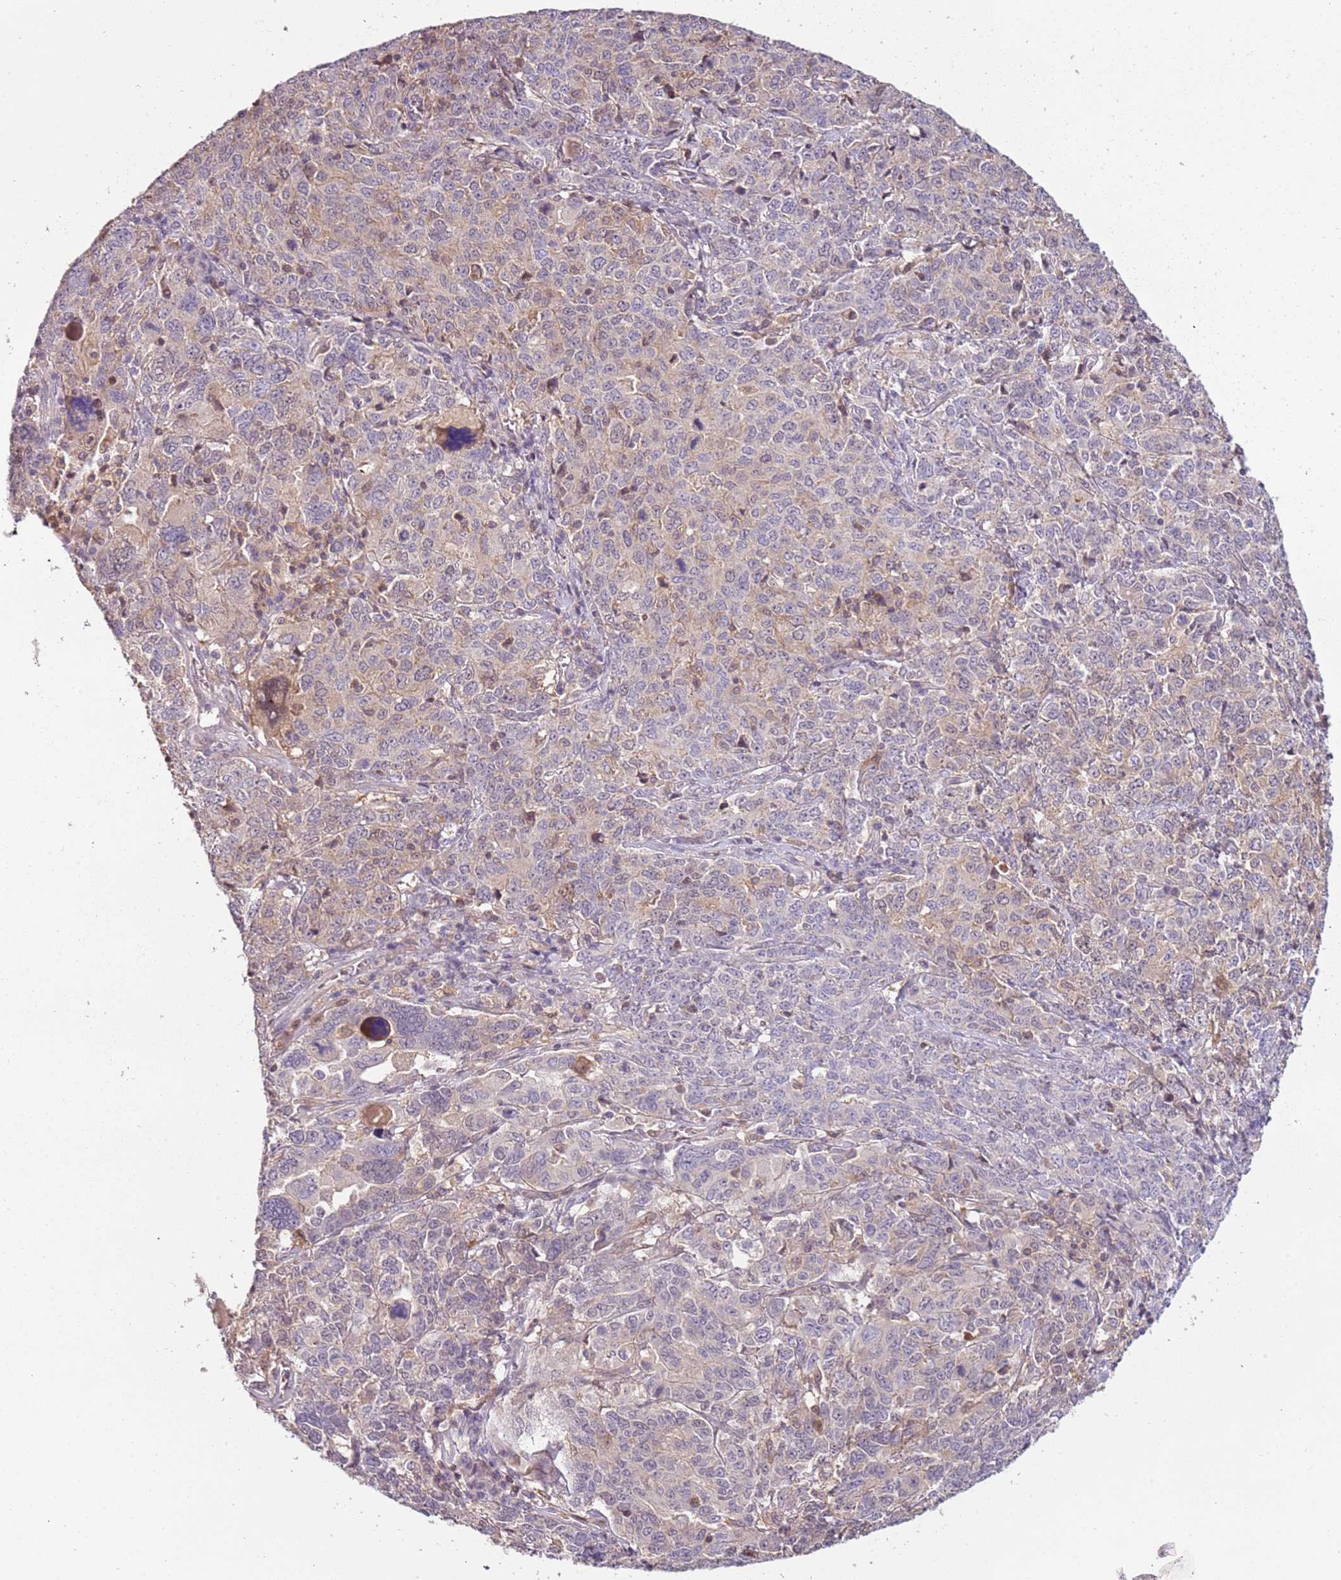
{"staining": {"intensity": "weak", "quantity": "25%-75%", "location": "cytoplasmic/membranous"}, "tissue": "ovarian cancer", "cell_type": "Tumor cells", "image_type": "cancer", "snomed": [{"axis": "morphology", "description": "Carcinoma, endometroid"}, {"axis": "topography", "description": "Ovary"}], "caption": "DAB (3,3'-diaminobenzidine) immunohistochemical staining of human ovarian cancer shows weak cytoplasmic/membranous protein staining in approximately 25%-75% of tumor cells.", "gene": "ARHGAP5", "patient": {"sex": "female", "age": 62}}